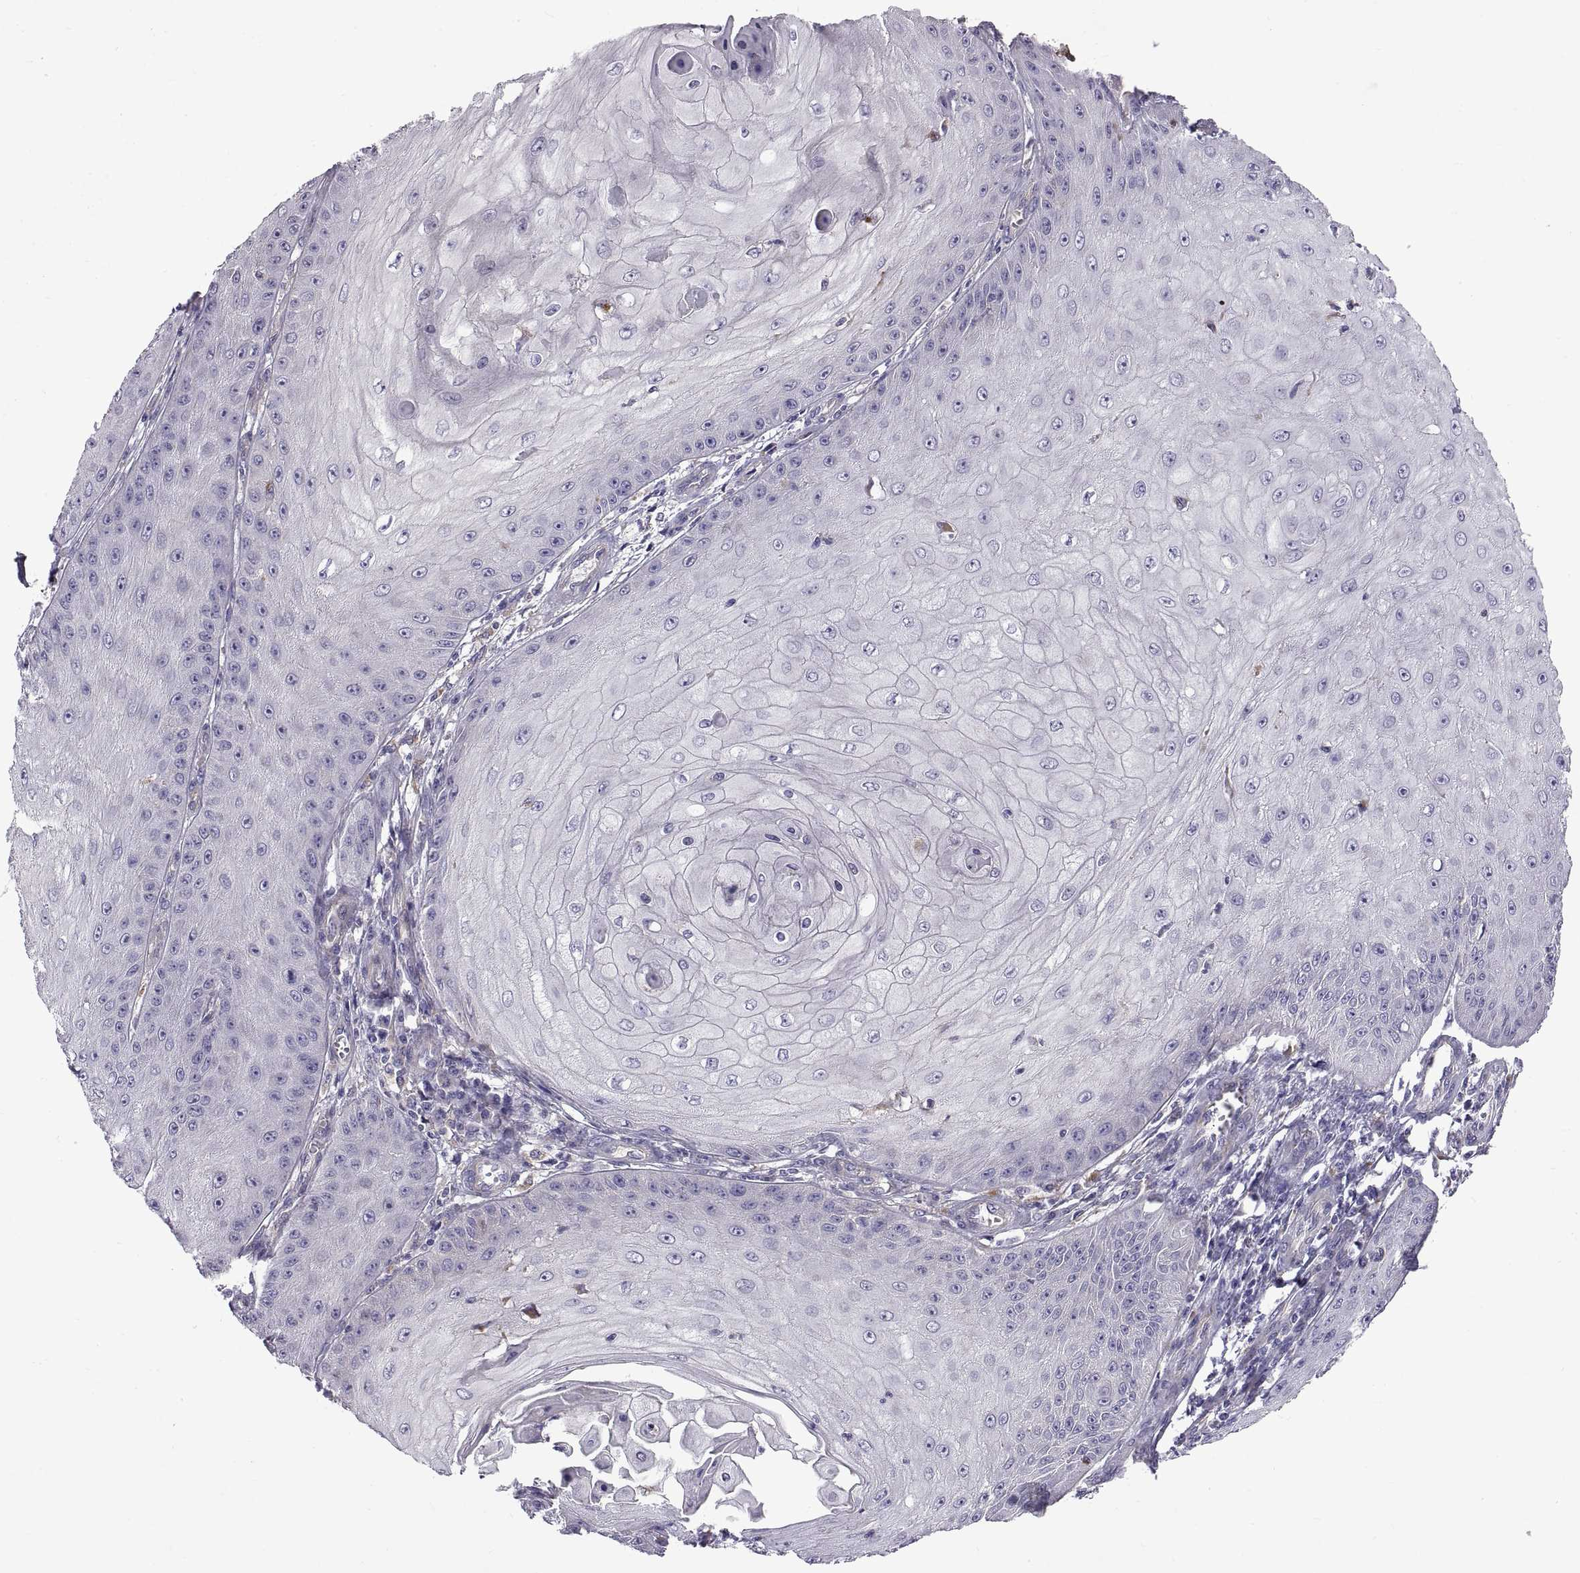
{"staining": {"intensity": "negative", "quantity": "none", "location": "none"}, "tissue": "skin cancer", "cell_type": "Tumor cells", "image_type": "cancer", "snomed": [{"axis": "morphology", "description": "Squamous cell carcinoma, NOS"}, {"axis": "topography", "description": "Skin"}], "caption": "This photomicrograph is of skin cancer stained with immunohistochemistry (IHC) to label a protein in brown with the nuclei are counter-stained blue. There is no positivity in tumor cells.", "gene": "ARSL", "patient": {"sex": "male", "age": 70}}